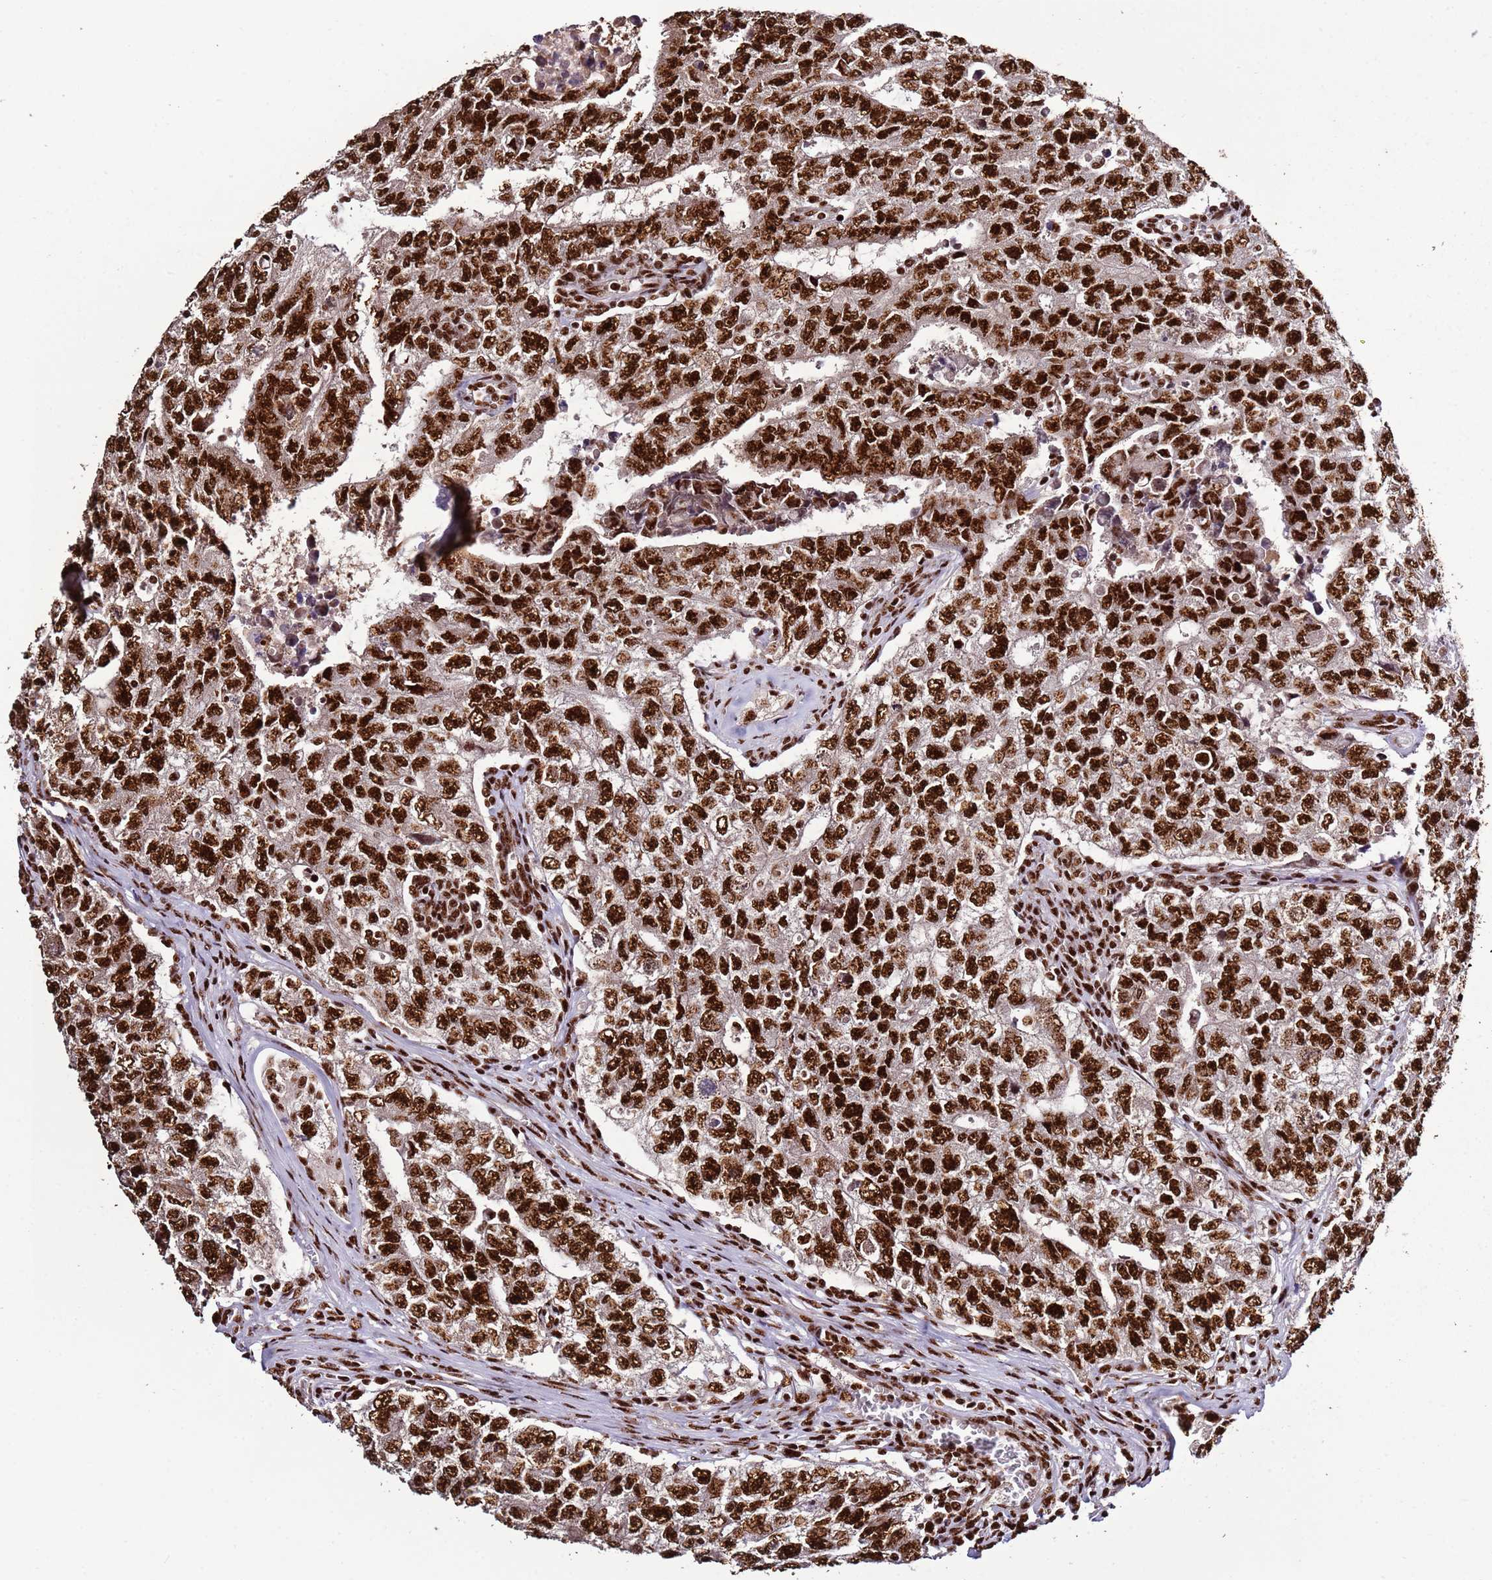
{"staining": {"intensity": "strong", "quantity": ">75%", "location": "nuclear"}, "tissue": "testis cancer", "cell_type": "Tumor cells", "image_type": "cancer", "snomed": [{"axis": "morphology", "description": "Carcinoma, Embryonal, NOS"}, {"axis": "topography", "description": "Testis"}], "caption": "Human embryonal carcinoma (testis) stained with a brown dye displays strong nuclear positive staining in about >75% of tumor cells.", "gene": "C6orf226", "patient": {"sex": "male", "age": 17}}